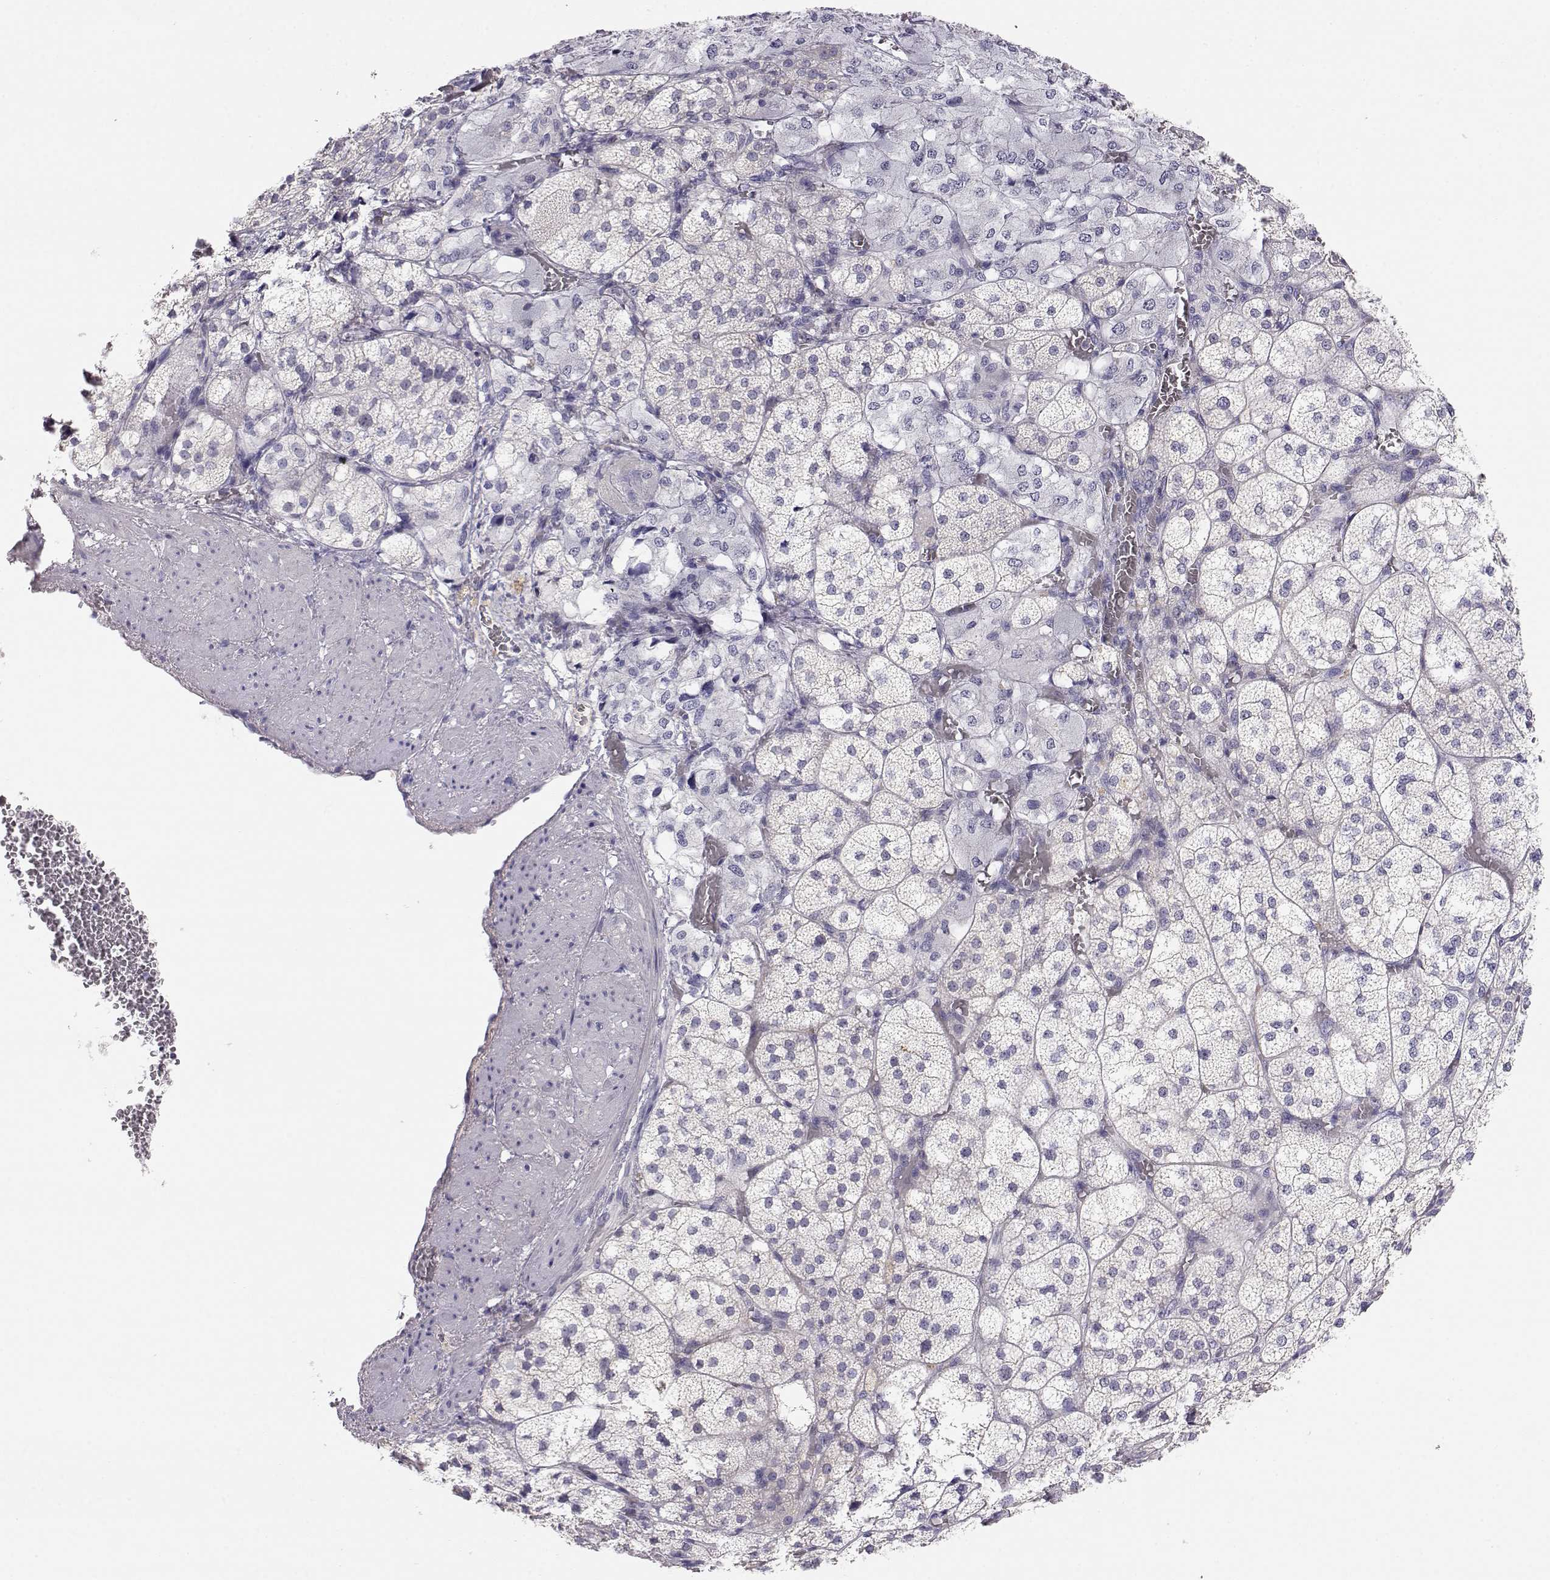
{"staining": {"intensity": "negative", "quantity": "none", "location": "none"}, "tissue": "adrenal gland", "cell_type": "Glandular cells", "image_type": "normal", "snomed": [{"axis": "morphology", "description": "Normal tissue, NOS"}, {"axis": "topography", "description": "Adrenal gland"}], "caption": "This is an immunohistochemistry (IHC) image of unremarkable adrenal gland. There is no staining in glandular cells.", "gene": "CDHR1", "patient": {"sex": "female", "age": 60}}